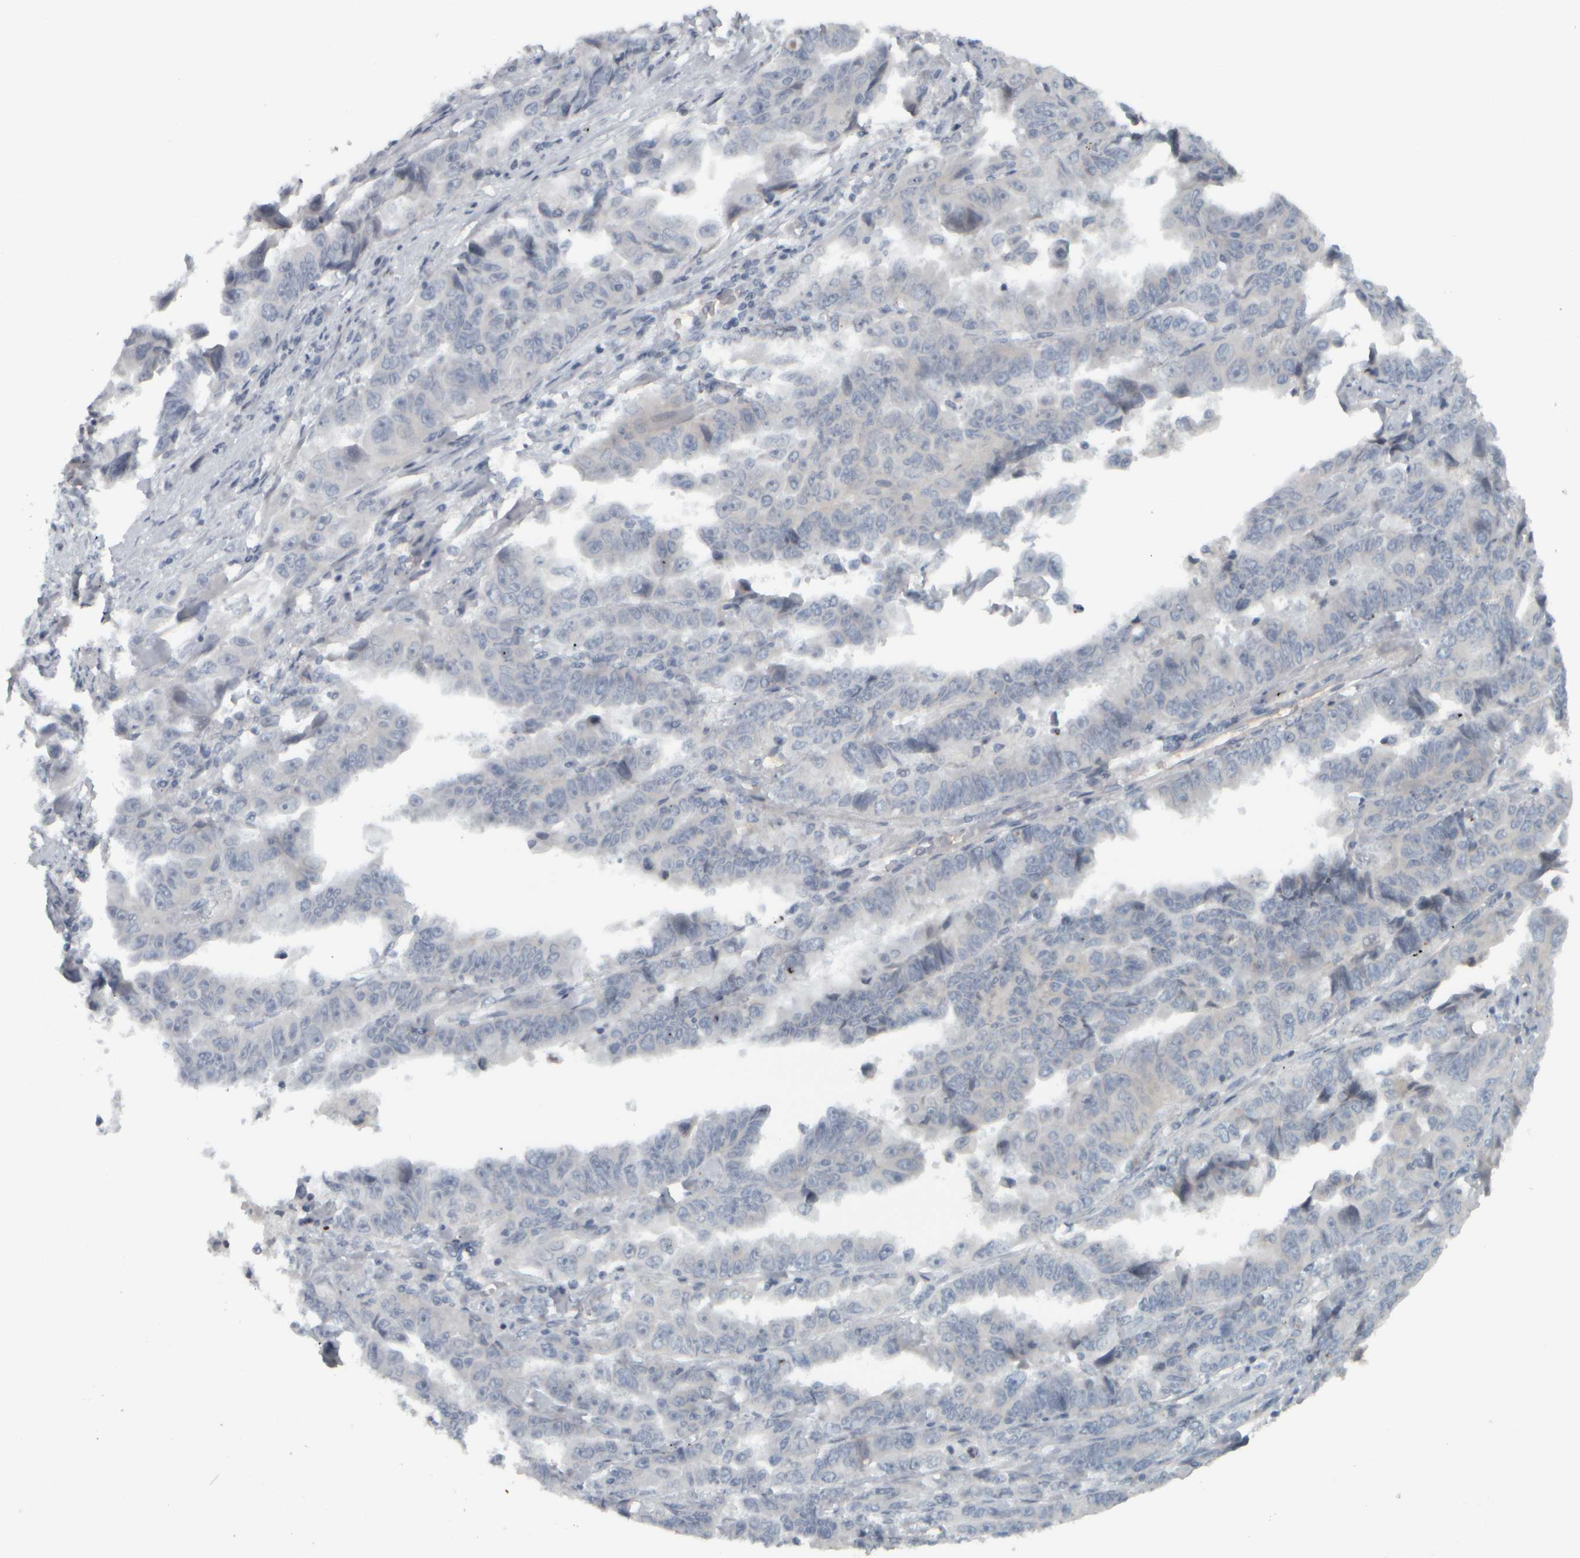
{"staining": {"intensity": "negative", "quantity": "none", "location": "none"}, "tissue": "lung cancer", "cell_type": "Tumor cells", "image_type": "cancer", "snomed": [{"axis": "morphology", "description": "Adenocarcinoma, NOS"}, {"axis": "topography", "description": "Lung"}], "caption": "Adenocarcinoma (lung) was stained to show a protein in brown. There is no significant expression in tumor cells.", "gene": "NAPG", "patient": {"sex": "female", "age": 51}}